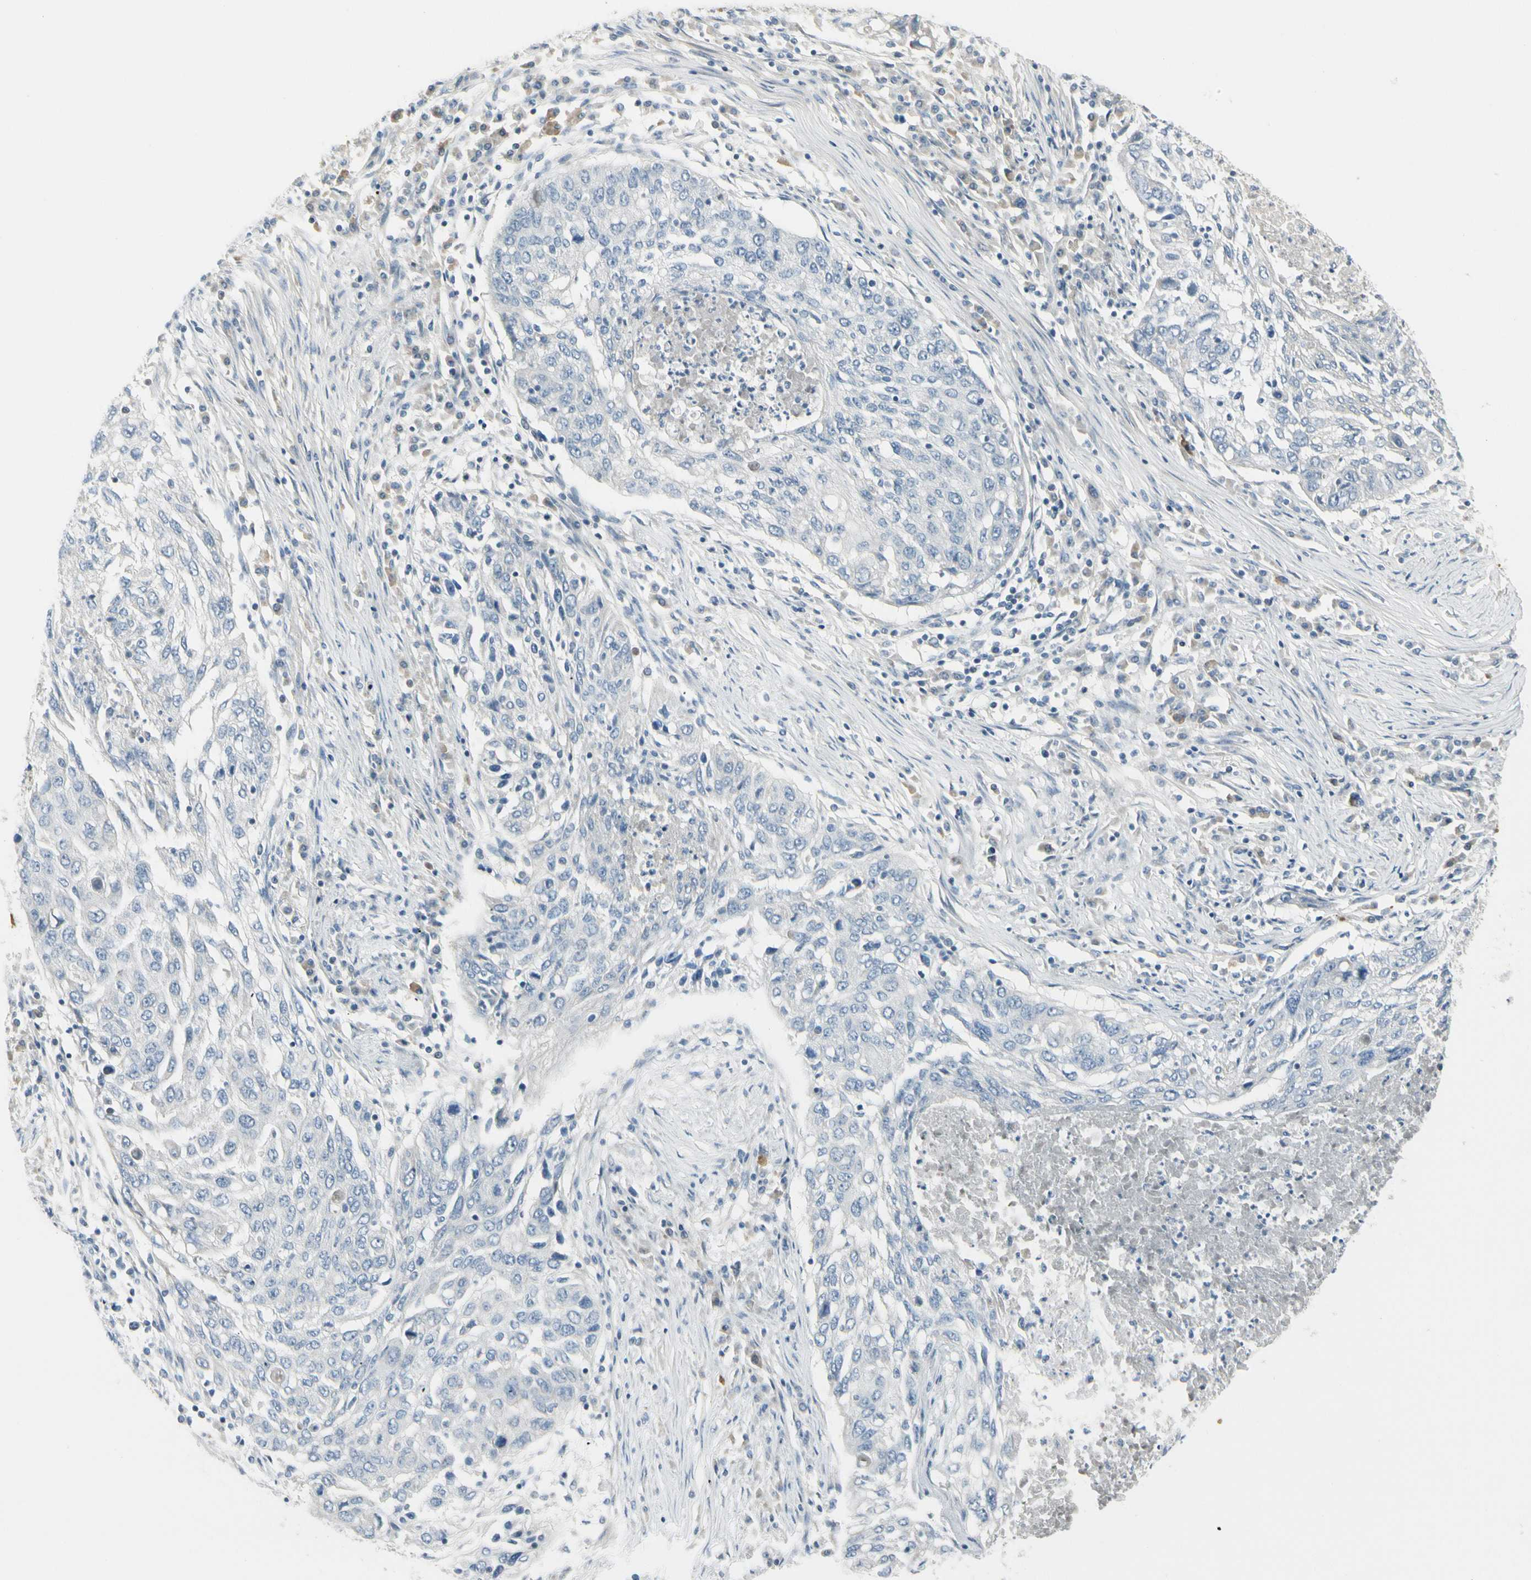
{"staining": {"intensity": "negative", "quantity": "none", "location": "none"}, "tissue": "lung cancer", "cell_type": "Tumor cells", "image_type": "cancer", "snomed": [{"axis": "morphology", "description": "Squamous cell carcinoma, NOS"}, {"axis": "topography", "description": "Lung"}], "caption": "Histopathology image shows no protein staining in tumor cells of squamous cell carcinoma (lung) tissue.", "gene": "CYP2E1", "patient": {"sex": "female", "age": 63}}